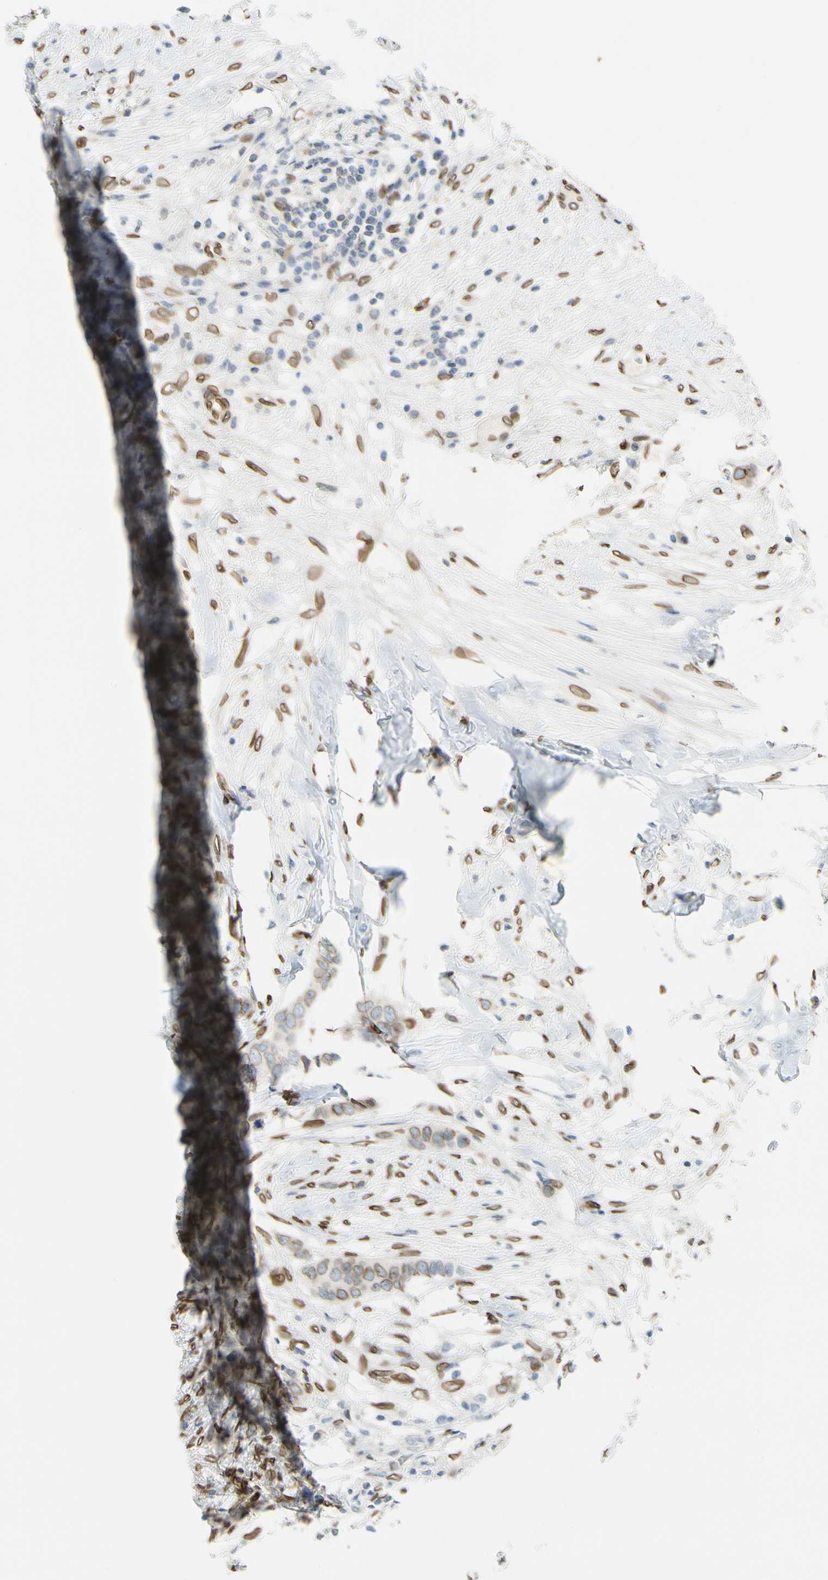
{"staining": {"intensity": "moderate", "quantity": ">75%", "location": "cytoplasmic/membranous,nuclear"}, "tissue": "breast cancer", "cell_type": "Tumor cells", "image_type": "cancer", "snomed": [{"axis": "morphology", "description": "Duct carcinoma"}, {"axis": "topography", "description": "Breast"}], "caption": "Breast intraductal carcinoma stained with a protein marker demonstrates moderate staining in tumor cells.", "gene": "SUN1", "patient": {"sex": "female", "age": 50}}